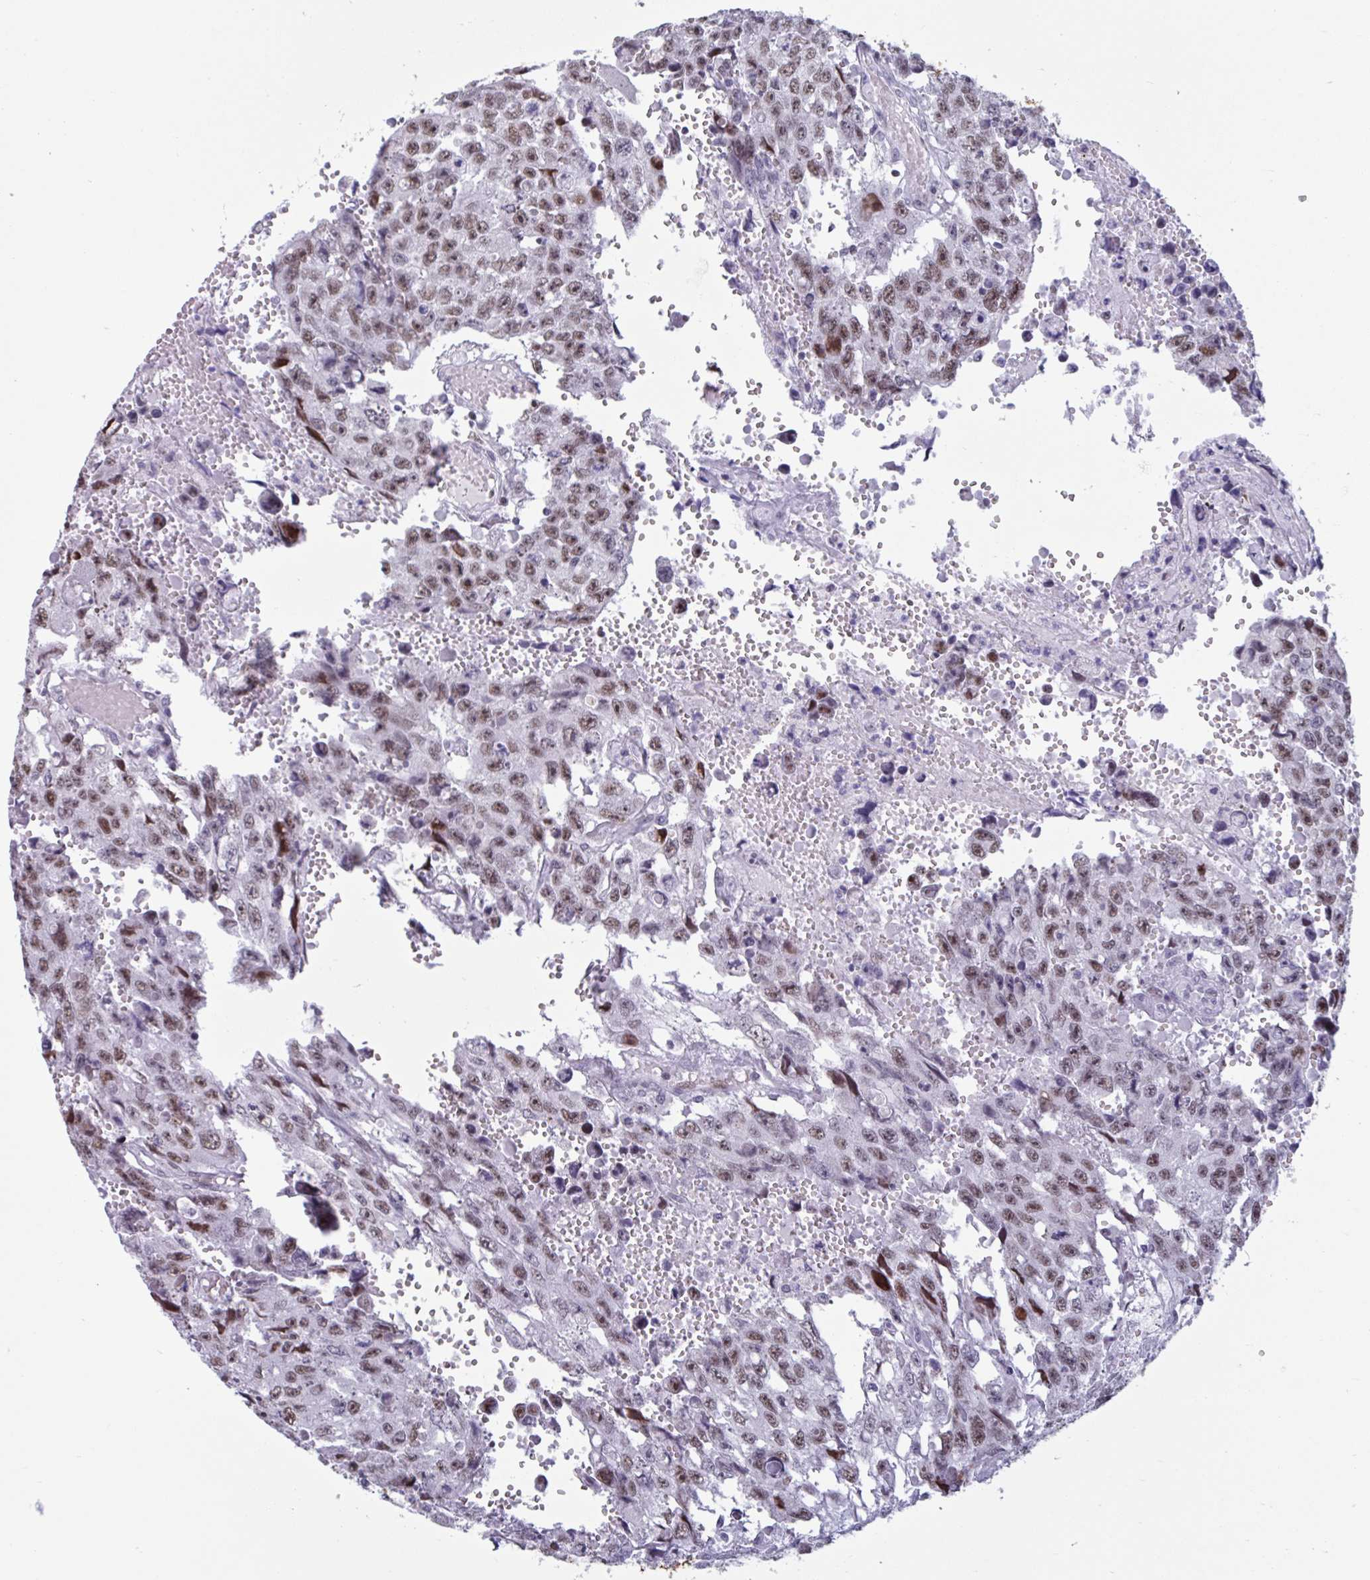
{"staining": {"intensity": "moderate", "quantity": ">75%", "location": "nuclear"}, "tissue": "testis cancer", "cell_type": "Tumor cells", "image_type": "cancer", "snomed": [{"axis": "morphology", "description": "Seminoma, NOS"}, {"axis": "topography", "description": "Testis"}], "caption": "High-power microscopy captured an immunohistochemistry micrograph of testis cancer (seminoma), revealing moderate nuclear positivity in approximately >75% of tumor cells. The staining was performed using DAB (3,3'-diaminobenzidine) to visualize the protein expression in brown, while the nuclei were stained in blue with hematoxylin (Magnification: 20x).", "gene": "HSD17B6", "patient": {"sex": "male", "age": 26}}